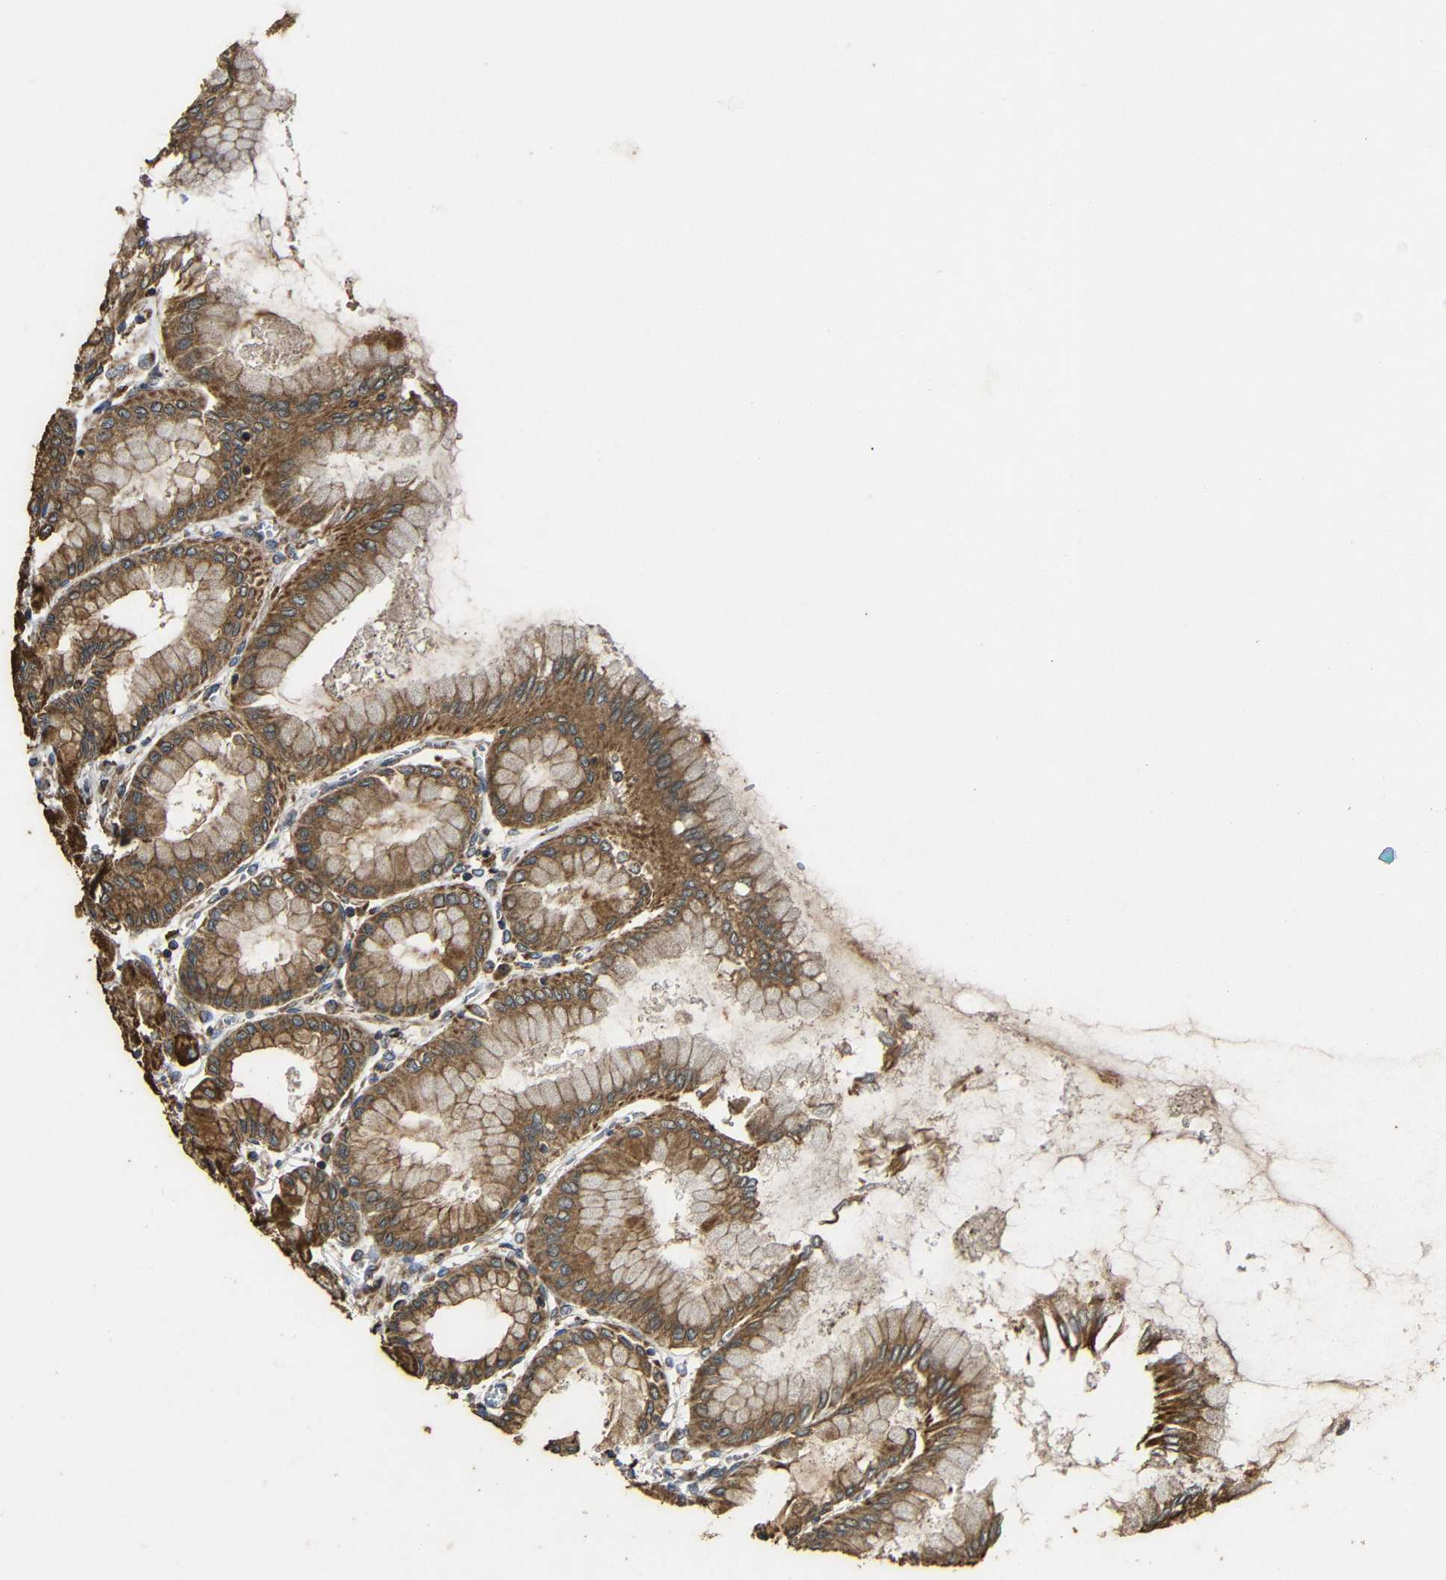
{"staining": {"intensity": "strong", "quantity": ">75%", "location": "cytoplasmic/membranous"}, "tissue": "stomach", "cell_type": "Glandular cells", "image_type": "normal", "snomed": [{"axis": "morphology", "description": "Normal tissue, NOS"}, {"axis": "topography", "description": "Stomach, upper"}], "caption": "High-magnification brightfield microscopy of unremarkable stomach stained with DAB (3,3'-diaminobenzidine) (brown) and counterstained with hematoxylin (blue). glandular cells exhibit strong cytoplasmic/membranous expression is present in approximately>75% of cells.", "gene": "EIF2S1", "patient": {"sex": "female", "age": 56}}